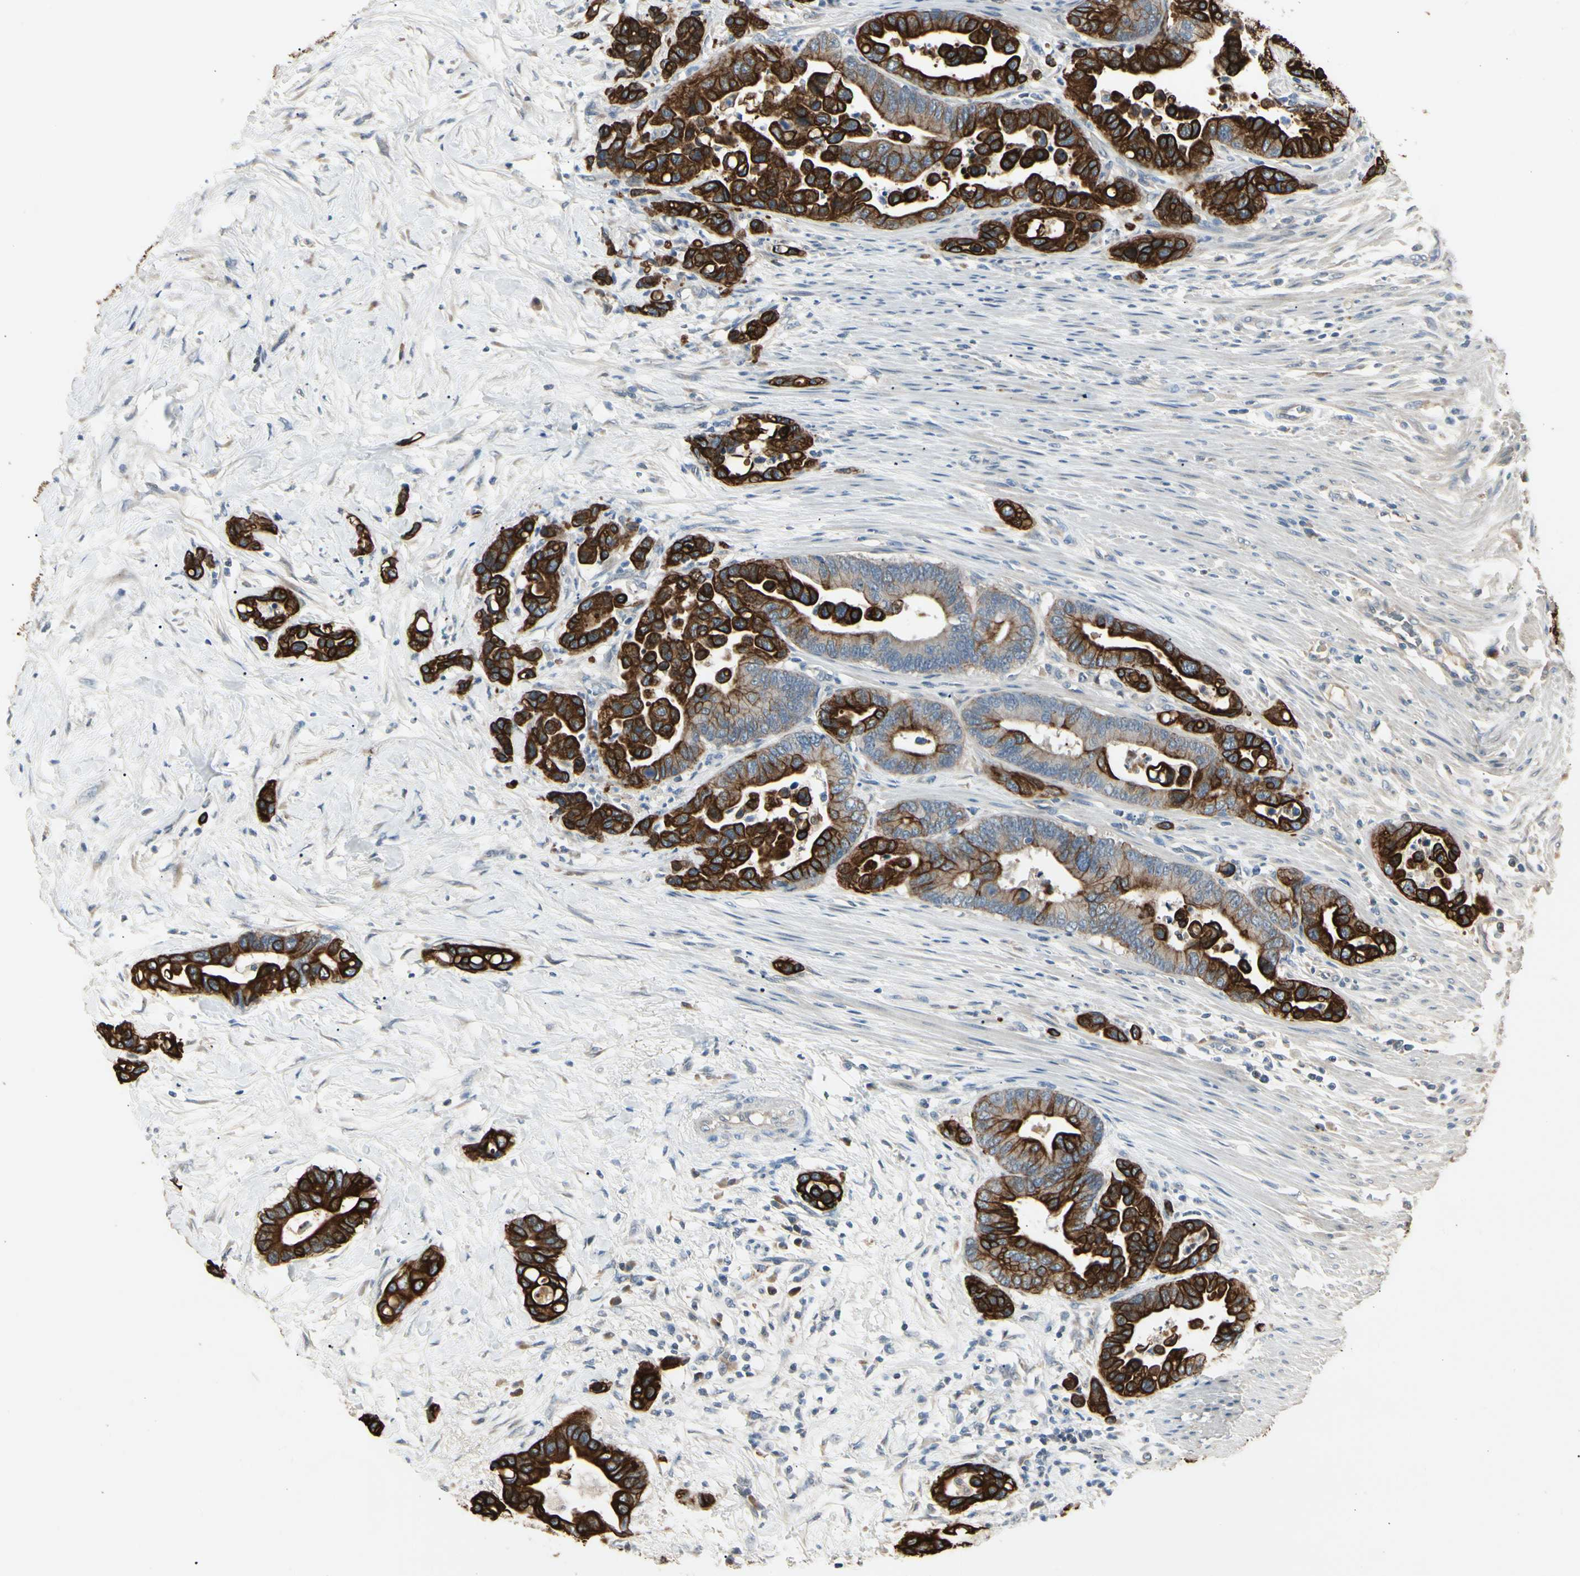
{"staining": {"intensity": "strong", "quantity": ">75%", "location": "cytoplasmic/membranous"}, "tissue": "colorectal cancer", "cell_type": "Tumor cells", "image_type": "cancer", "snomed": [{"axis": "morphology", "description": "Normal tissue, NOS"}, {"axis": "morphology", "description": "Adenocarcinoma, NOS"}, {"axis": "topography", "description": "Colon"}], "caption": "Immunohistochemistry (IHC) histopathology image of colorectal cancer (adenocarcinoma) stained for a protein (brown), which demonstrates high levels of strong cytoplasmic/membranous expression in about >75% of tumor cells.", "gene": "SKIL", "patient": {"sex": "male", "age": 82}}